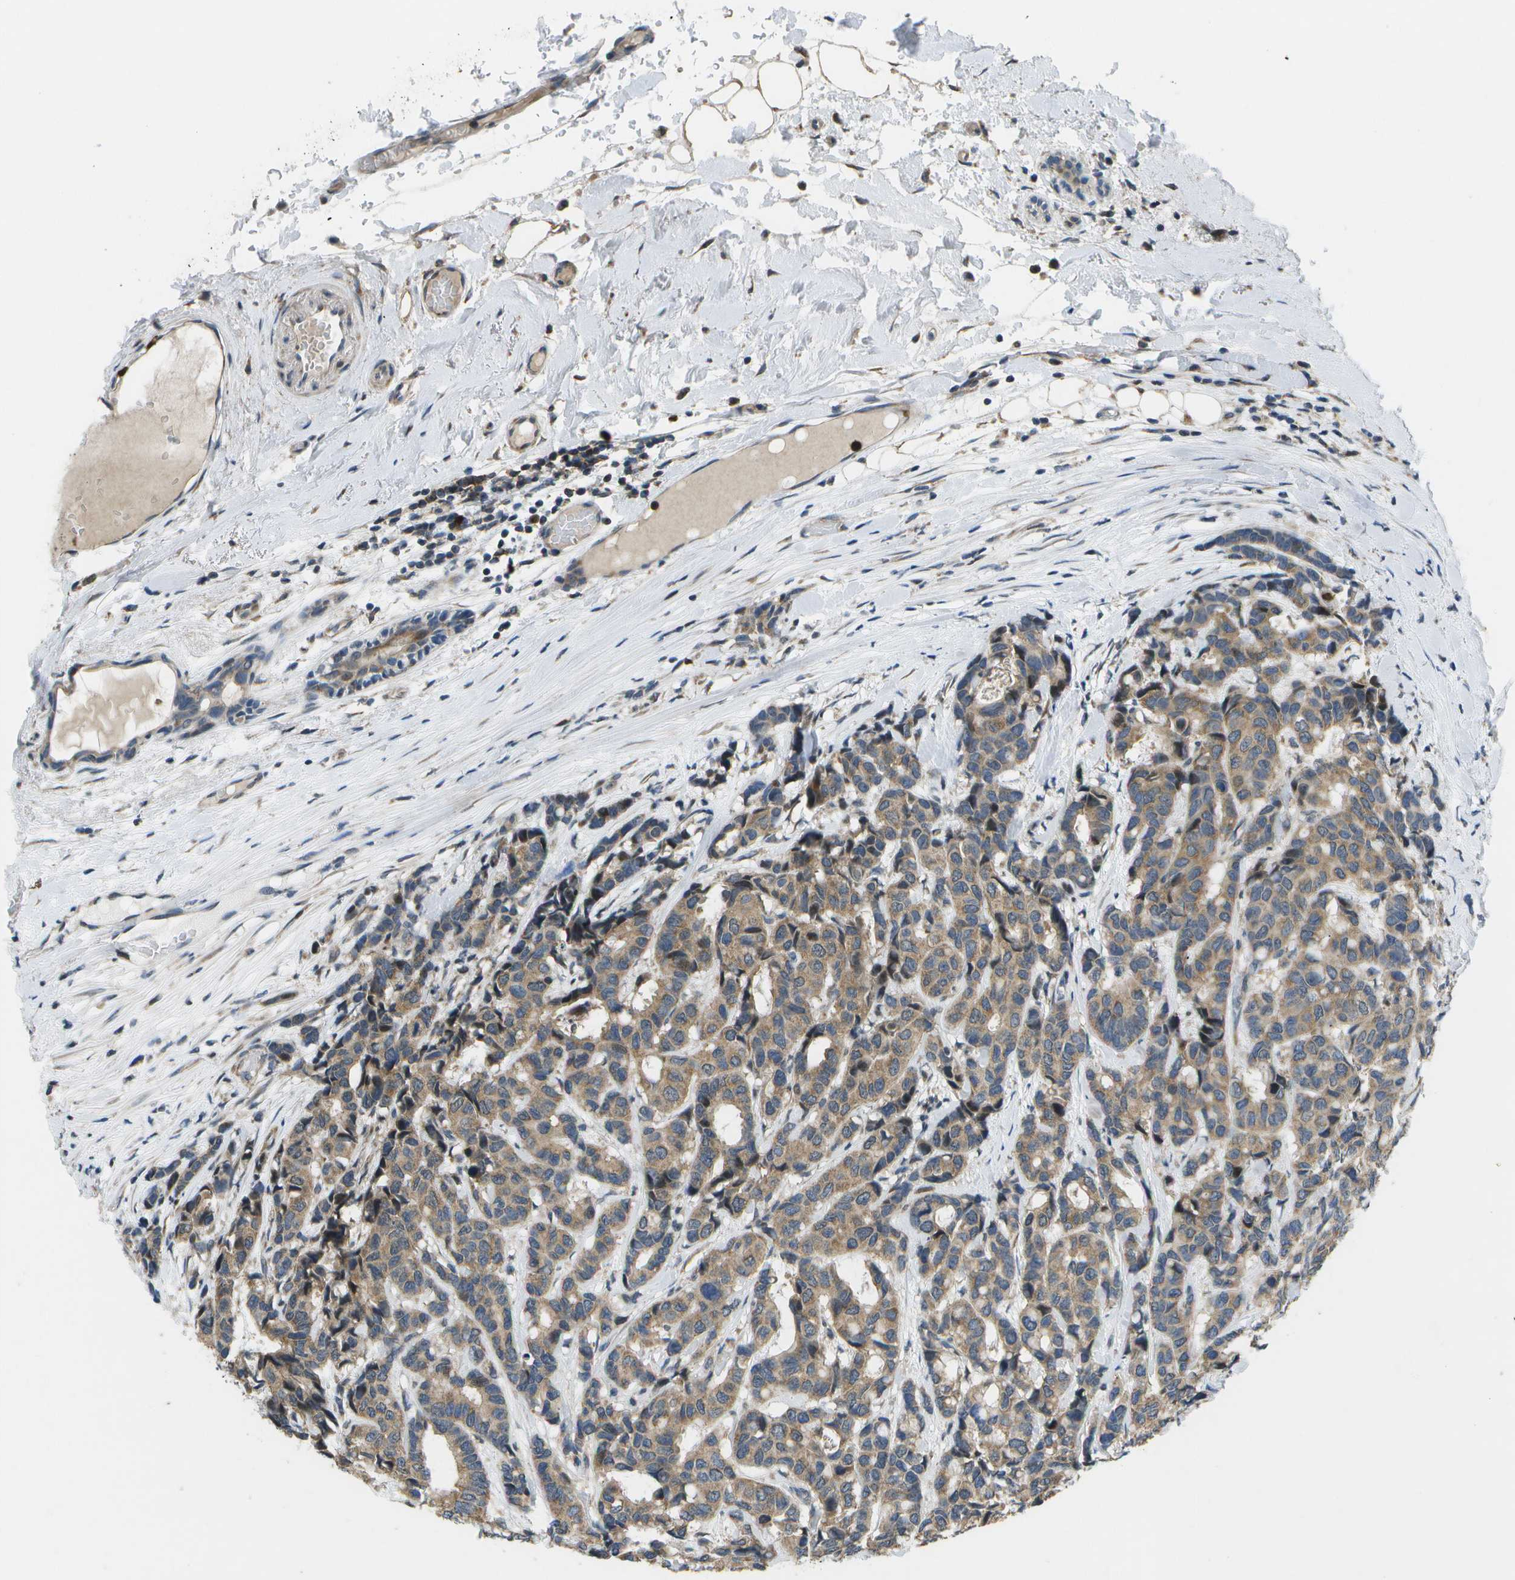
{"staining": {"intensity": "moderate", "quantity": ">75%", "location": "cytoplasmic/membranous"}, "tissue": "breast cancer", "cell_type": "Tumor cells", "image_type": "cancer", "snomed": [{"axis": "morphology", "description": "Duct carcinoma"}, {"axis": "topography", "description": "Breast"}], "caption": "DAB immunohistochemical staining of breast intraductal carcinoma demonstrates moderate cytoplasmic/membranous protein expression in approximately >75% of tumor cells.", "gene": "GALNT15", "patient": {"sex": "female", "age": 87}}